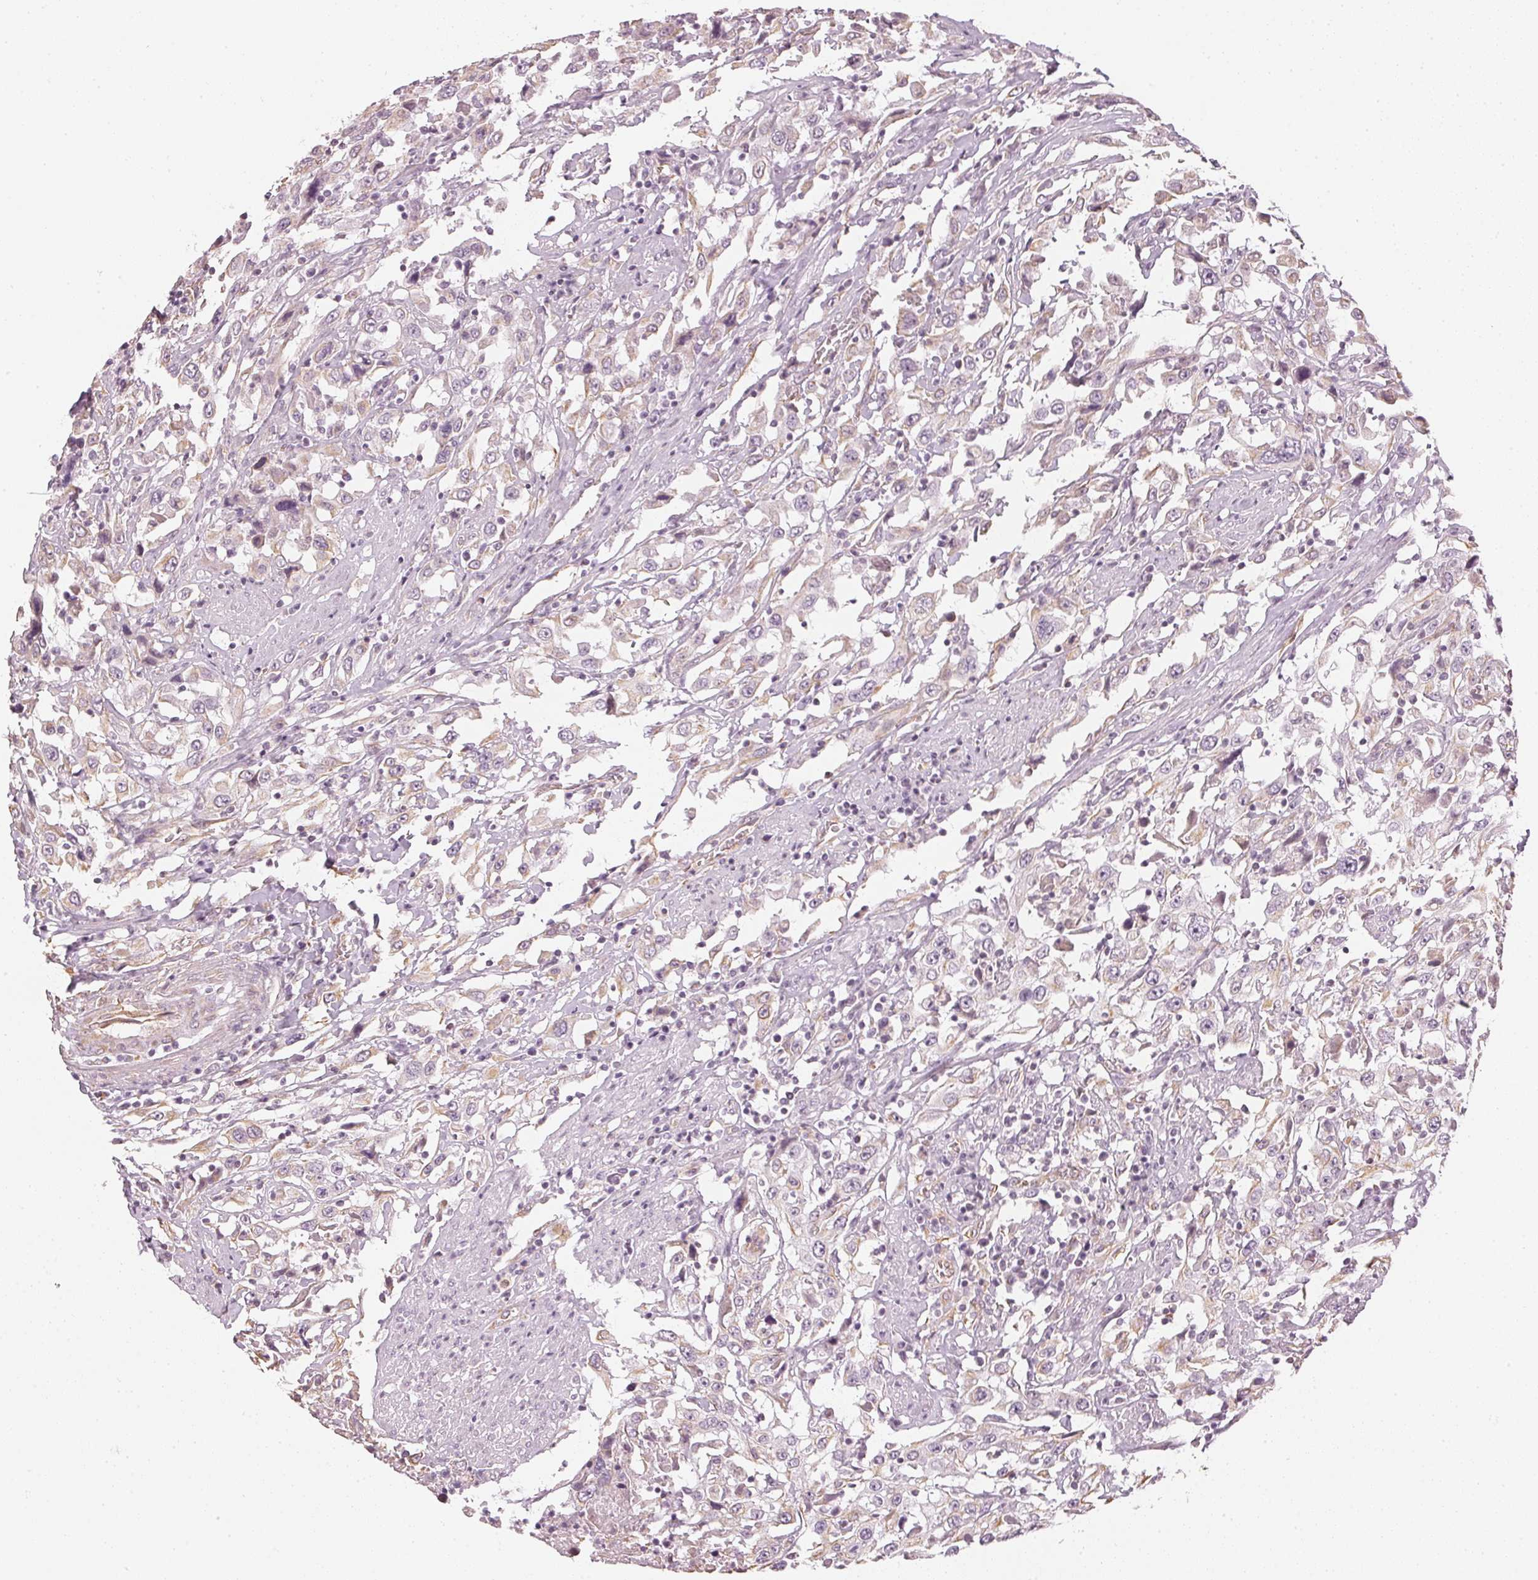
{"staining": {"intensity": "weak", "quantity": "<25%", "location": "cytoplasmic/membranous"}, "tissue": "urothelial cancer", "cell_type": "Tumor cells", "image_type": "cancer", "snomed": [{"axis": "morphology", "description": "Urothelial carcinoma, High grade"}, {"axis": "topography", "description": "Urinary bladder"}], "caption": "Histopathology image shows no significant protein staining in tumor cells of urothelial cancer. (DAB (3,3'-diaminobenzidine) immunohistochemistry with hematoxylin counter stain).", "gene": "APLP1", "patient": {"sex": "male", "age": 61}}